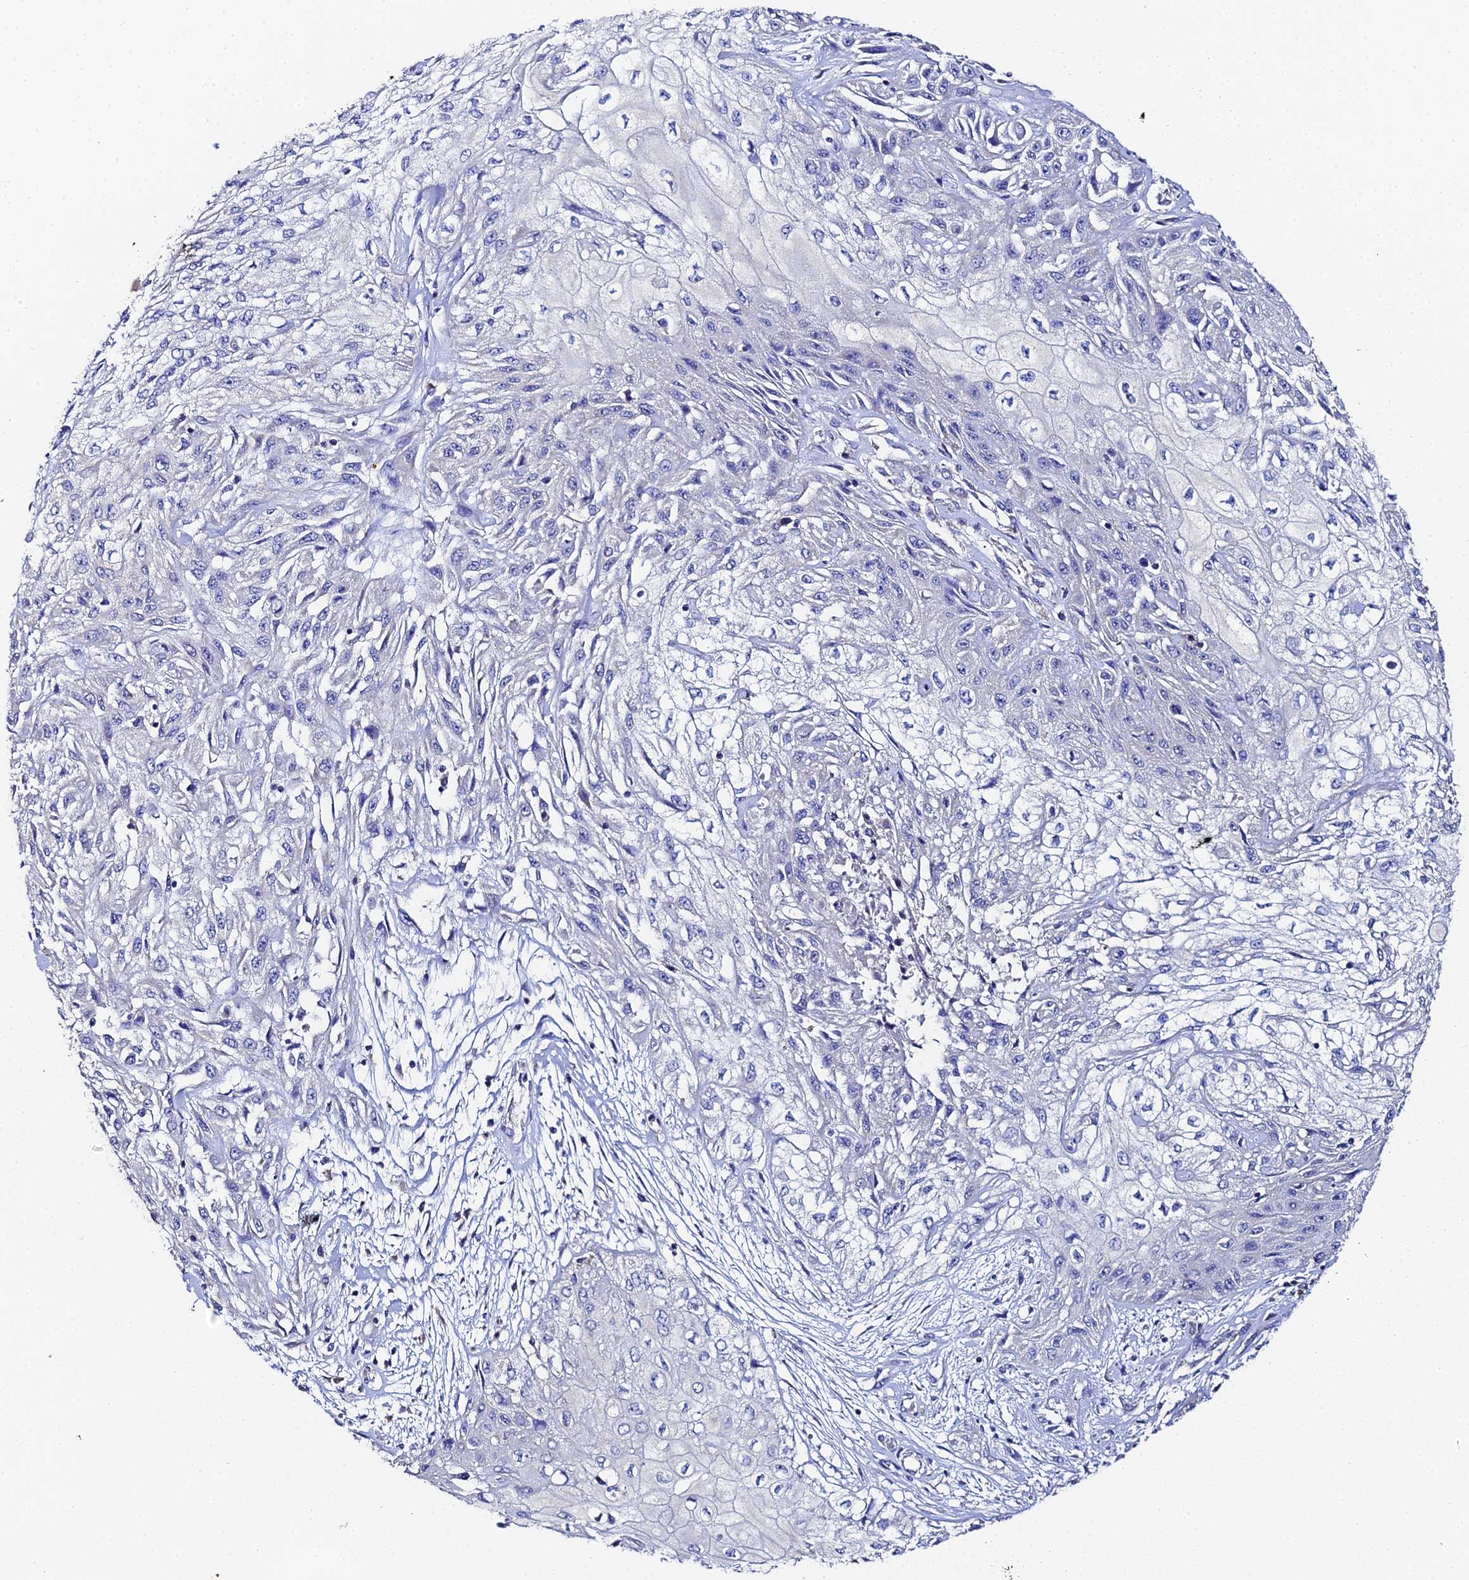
{"staining": {"intensity": "negative", "quantity": "none", "location": "none"}, "tissue": "skin cancer", "cell_type": "Tumor cells", "image_type": "cancer", "snomed": [{"axis": "morphology", "description": "Squamous cell carcinoma, NOS"}, {"axis": "morphology", "description": "Squamous cell carcinoma, metastatic, NOS"}, {"axis": "topography", "description": "Skin"}, {"axis": "topography", "description": "Lymph node"}], "caption": "Immunohistochemistry (IHC) image of neoplastic tissue: skin cancer stained with DAB displays no significant protein expression in tumor cells.", "gene": "UBE2L3", "patient": {"sex": "male", "age": 75}}